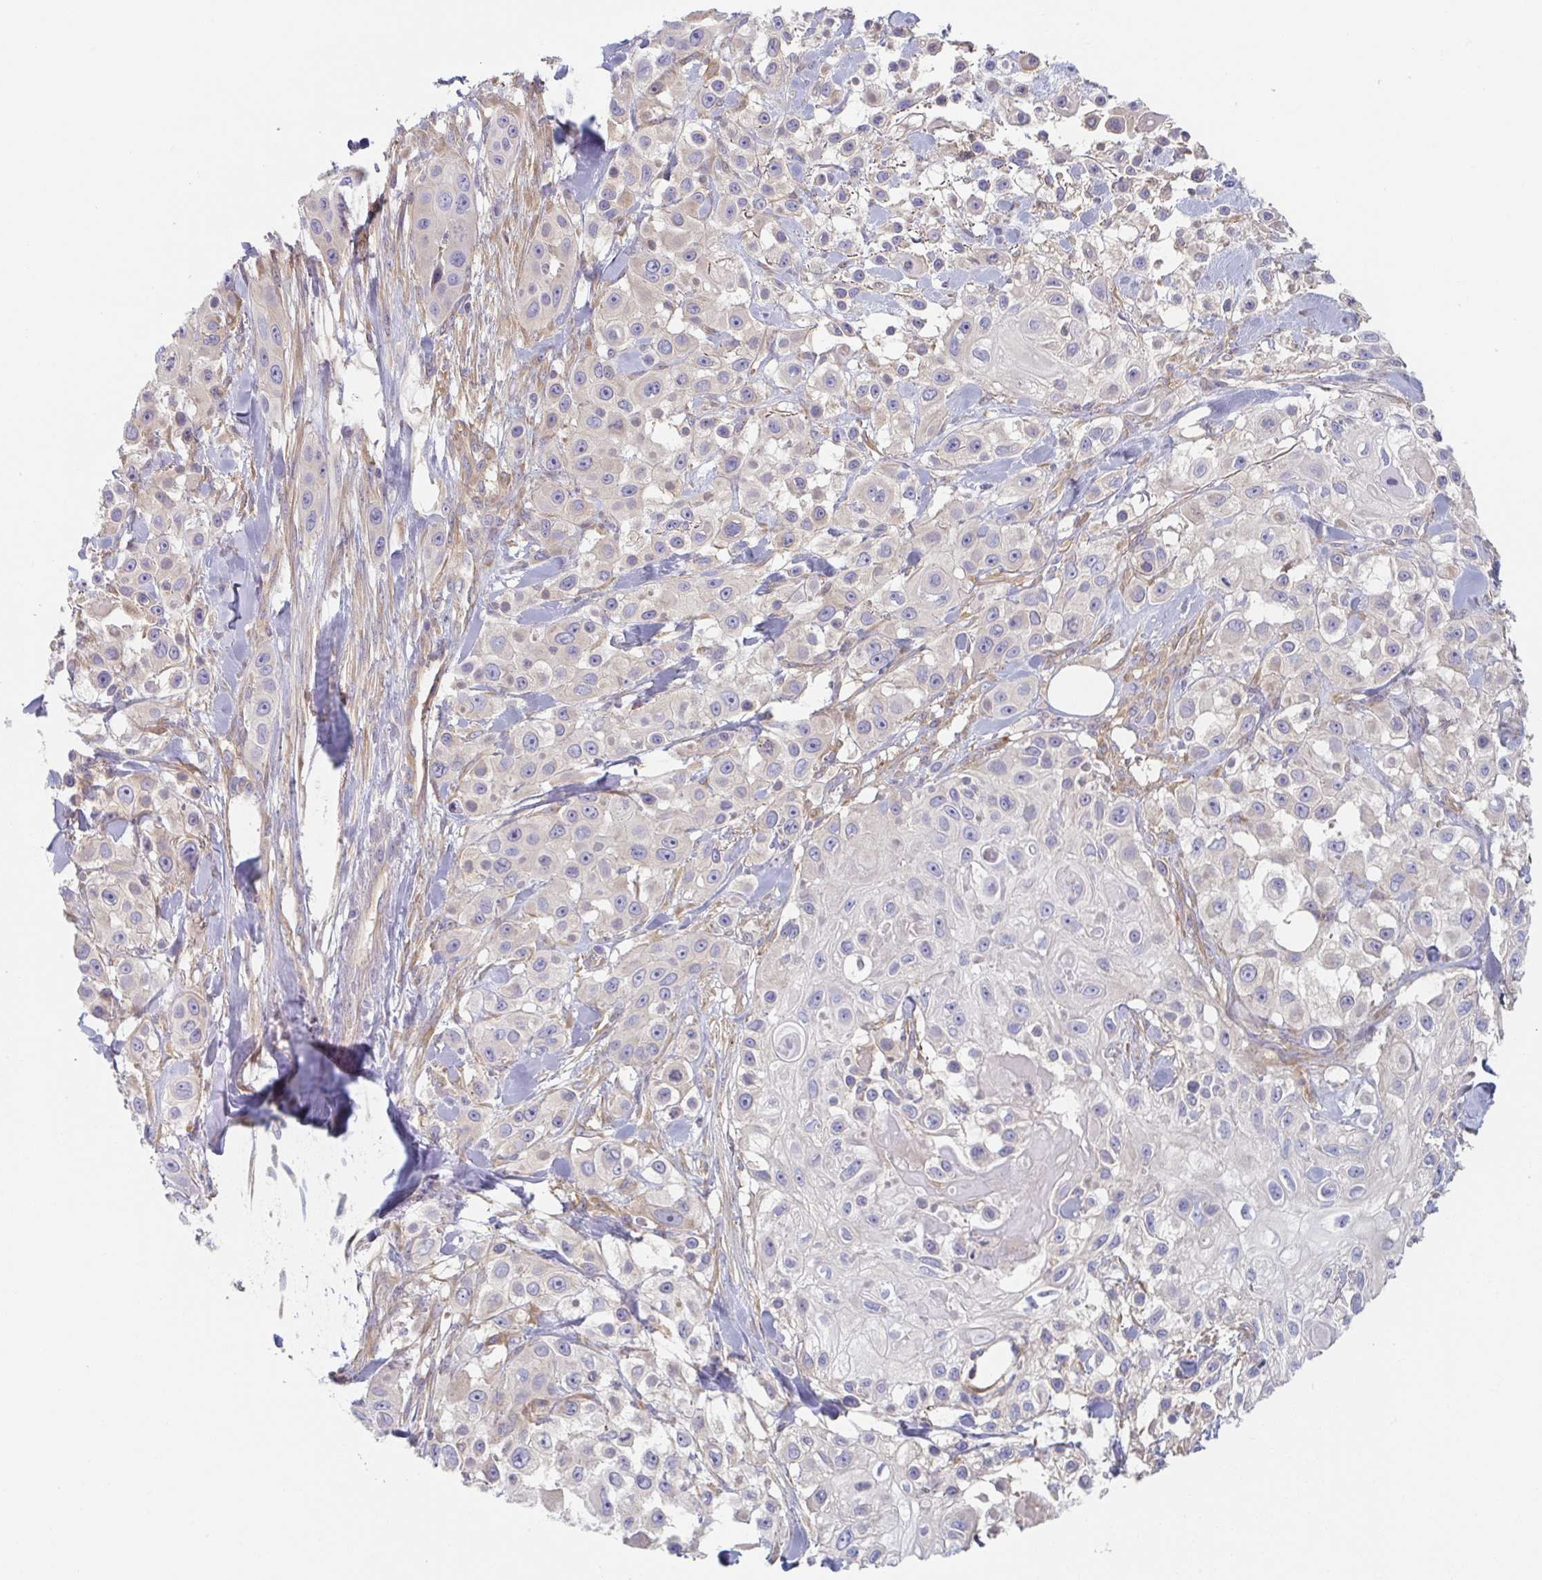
{"staining": {"intensity": "negative", "quantity": "none", "location": "none"}, "tissue": "skin cancer", "cell_type": "Tumor cells", "image_type": "cancer", "snomed": [{"axis": "morphology", "description": "Squamous cell carcinoma, NOS"}, {"axis": "topography", "description": "Skin"}], "caption": "Immunohistochemical staining of human skin squamous cell carcinoma exhibits no significant staining in tumor cells.", "gene": "AMPD2", "patient": {"sex": "male", "age": 63}}